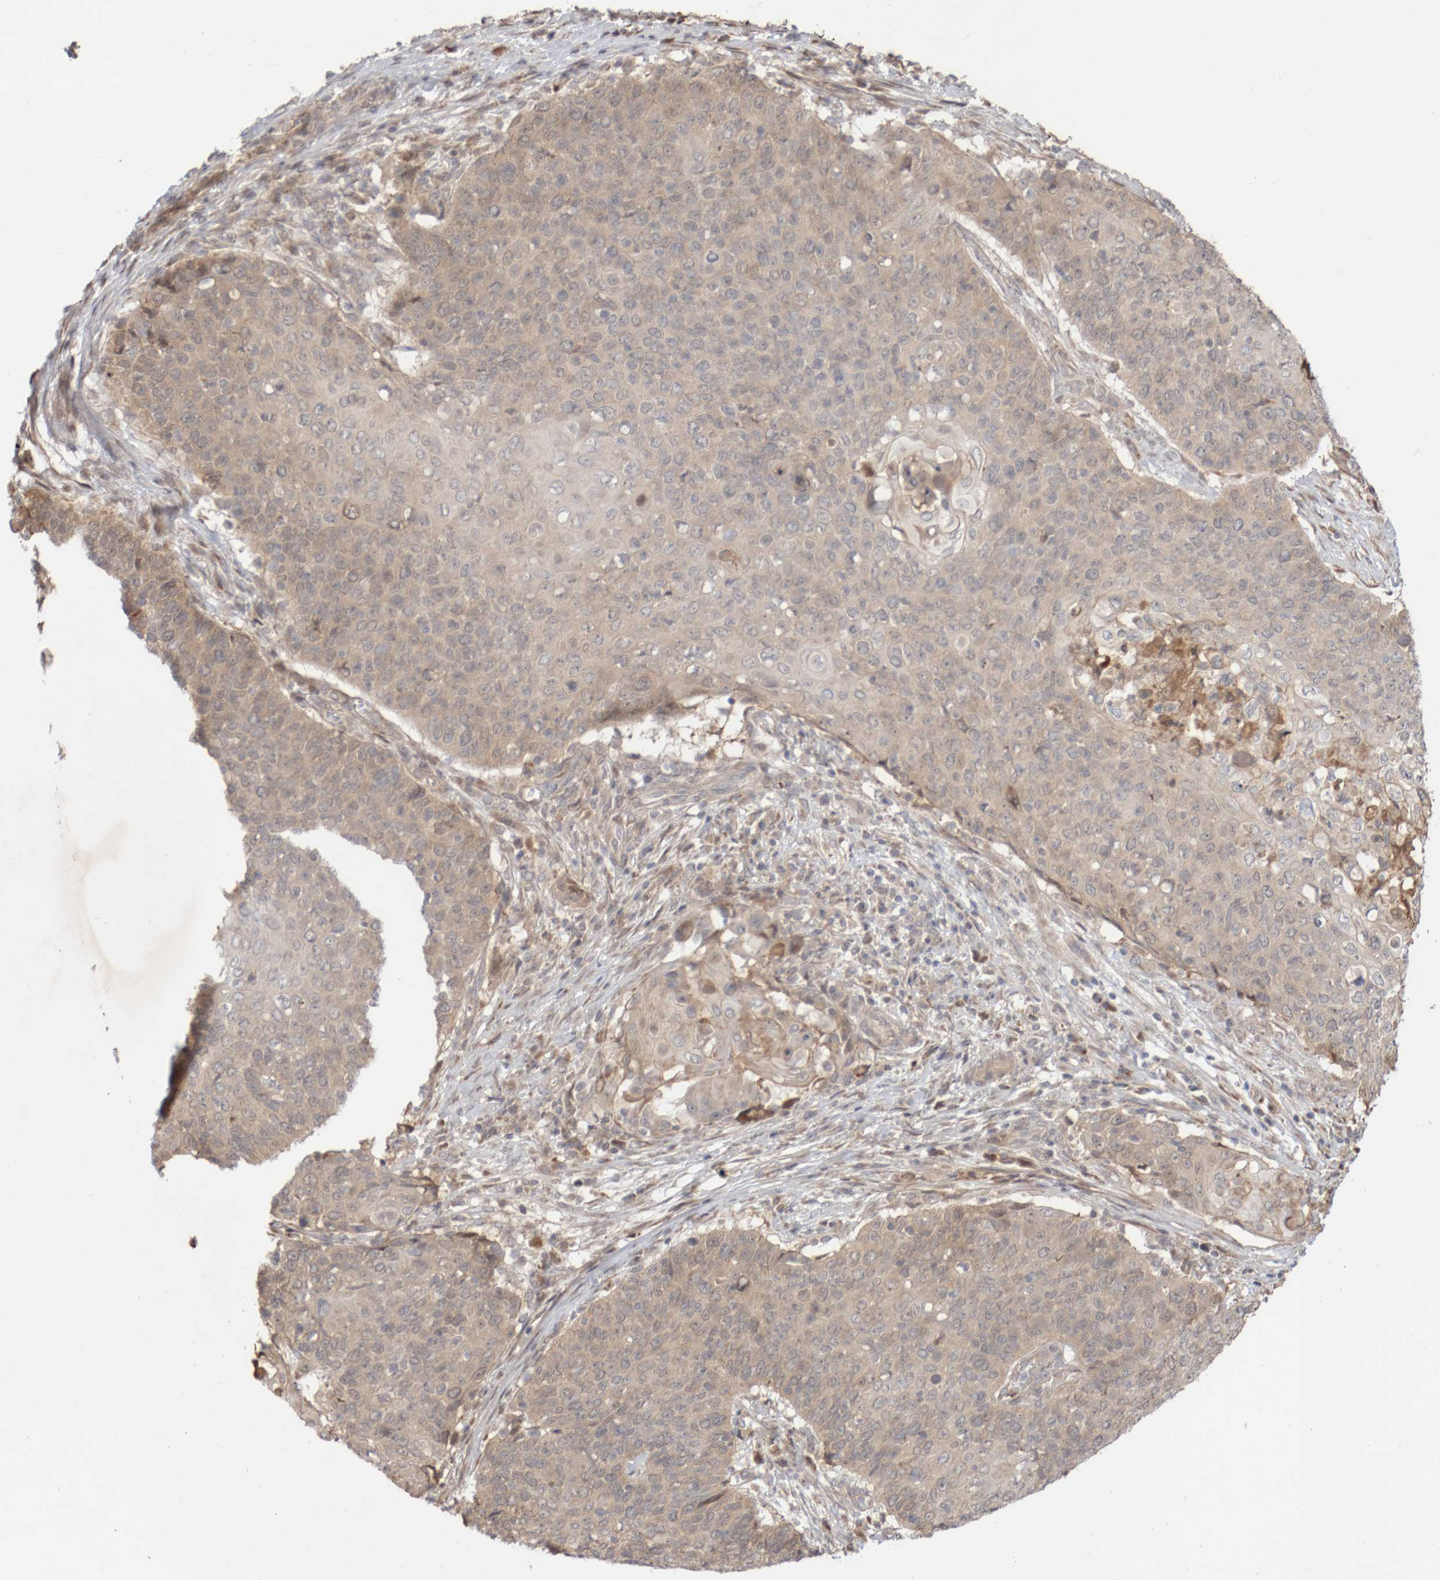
{"staining": {"intensity": "weak", "quantity": ">75%", "location": "cytoplasmic/membranous"}, "tissue": "cervical cancer", "cell_type": "Tumor cells", "image_type": "cancer", "snomed": [{"axis": "morphology", "description": "Squamous cell carcinoma, NOS"}, {"axis": "topography", "description": "Cervix"}], "caption": "Immunohistochemistry of cervical cancer demonstrates low levels of weak cytoplasmic/membranous positivity in about >75% of tumor cells.", "gene": "DPH7", "patient": {"sex": "female", "age": 39}}